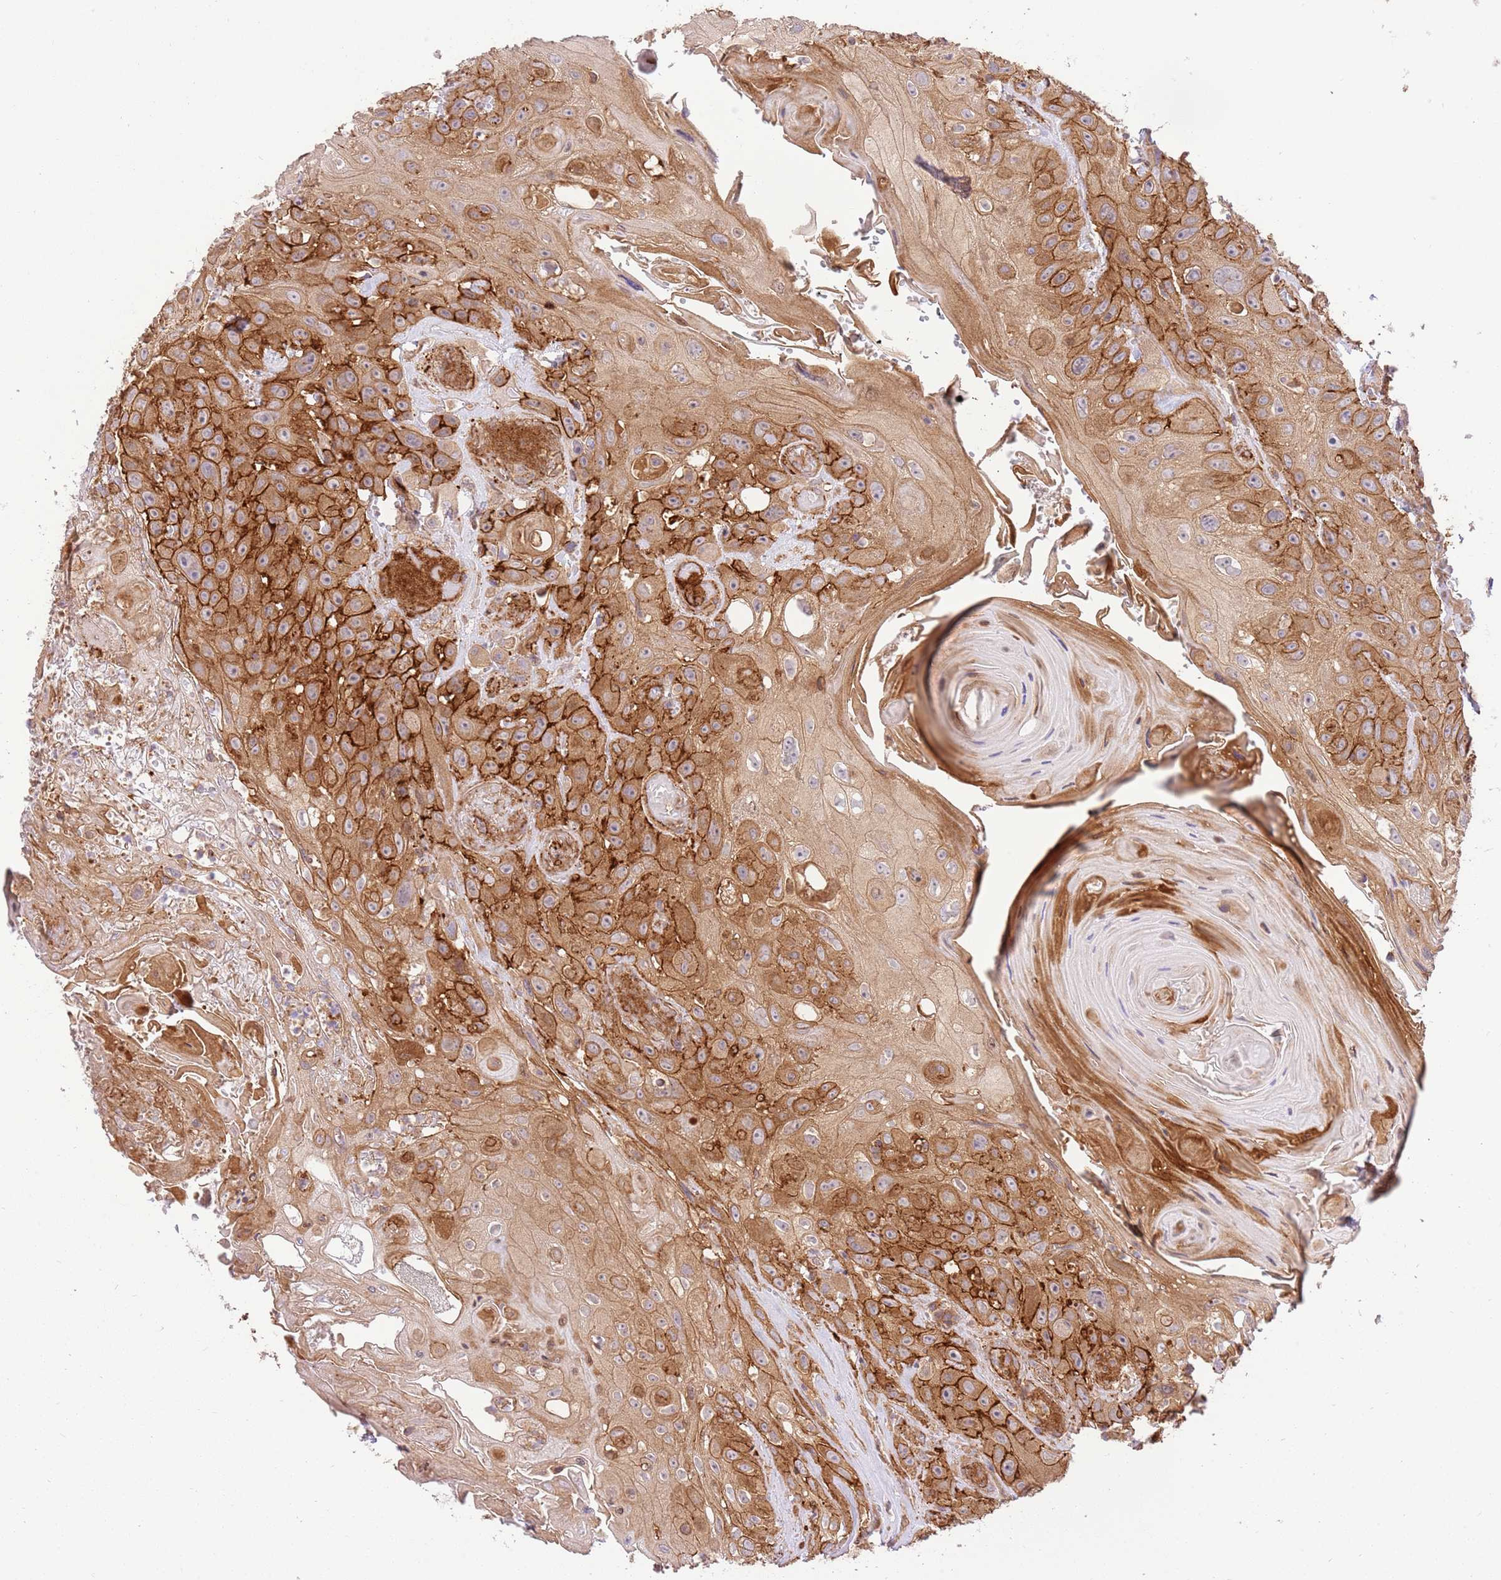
{"staining": {"intensity": "strong", "quantity": ">75%", "location": "cytoplasmic/membranous"}, "tissue": "head and neck cancer", "cell_type": "Tumor cells", "image_type": "cancer", "snomed": [{"axis": "morphology", "description": "Squamous cell carcinoma, NOS"}, {"axis": "topography", "description": "Head-Neck"}], "caption": "Brown immunohistochemical staining in head and neck cancer demonstrates strong cytoplasmic/membranous staining in approximately >75% of tumor cells.", "gene": "EFCAB8", "patient": {"sex": "female", "age": 59}}